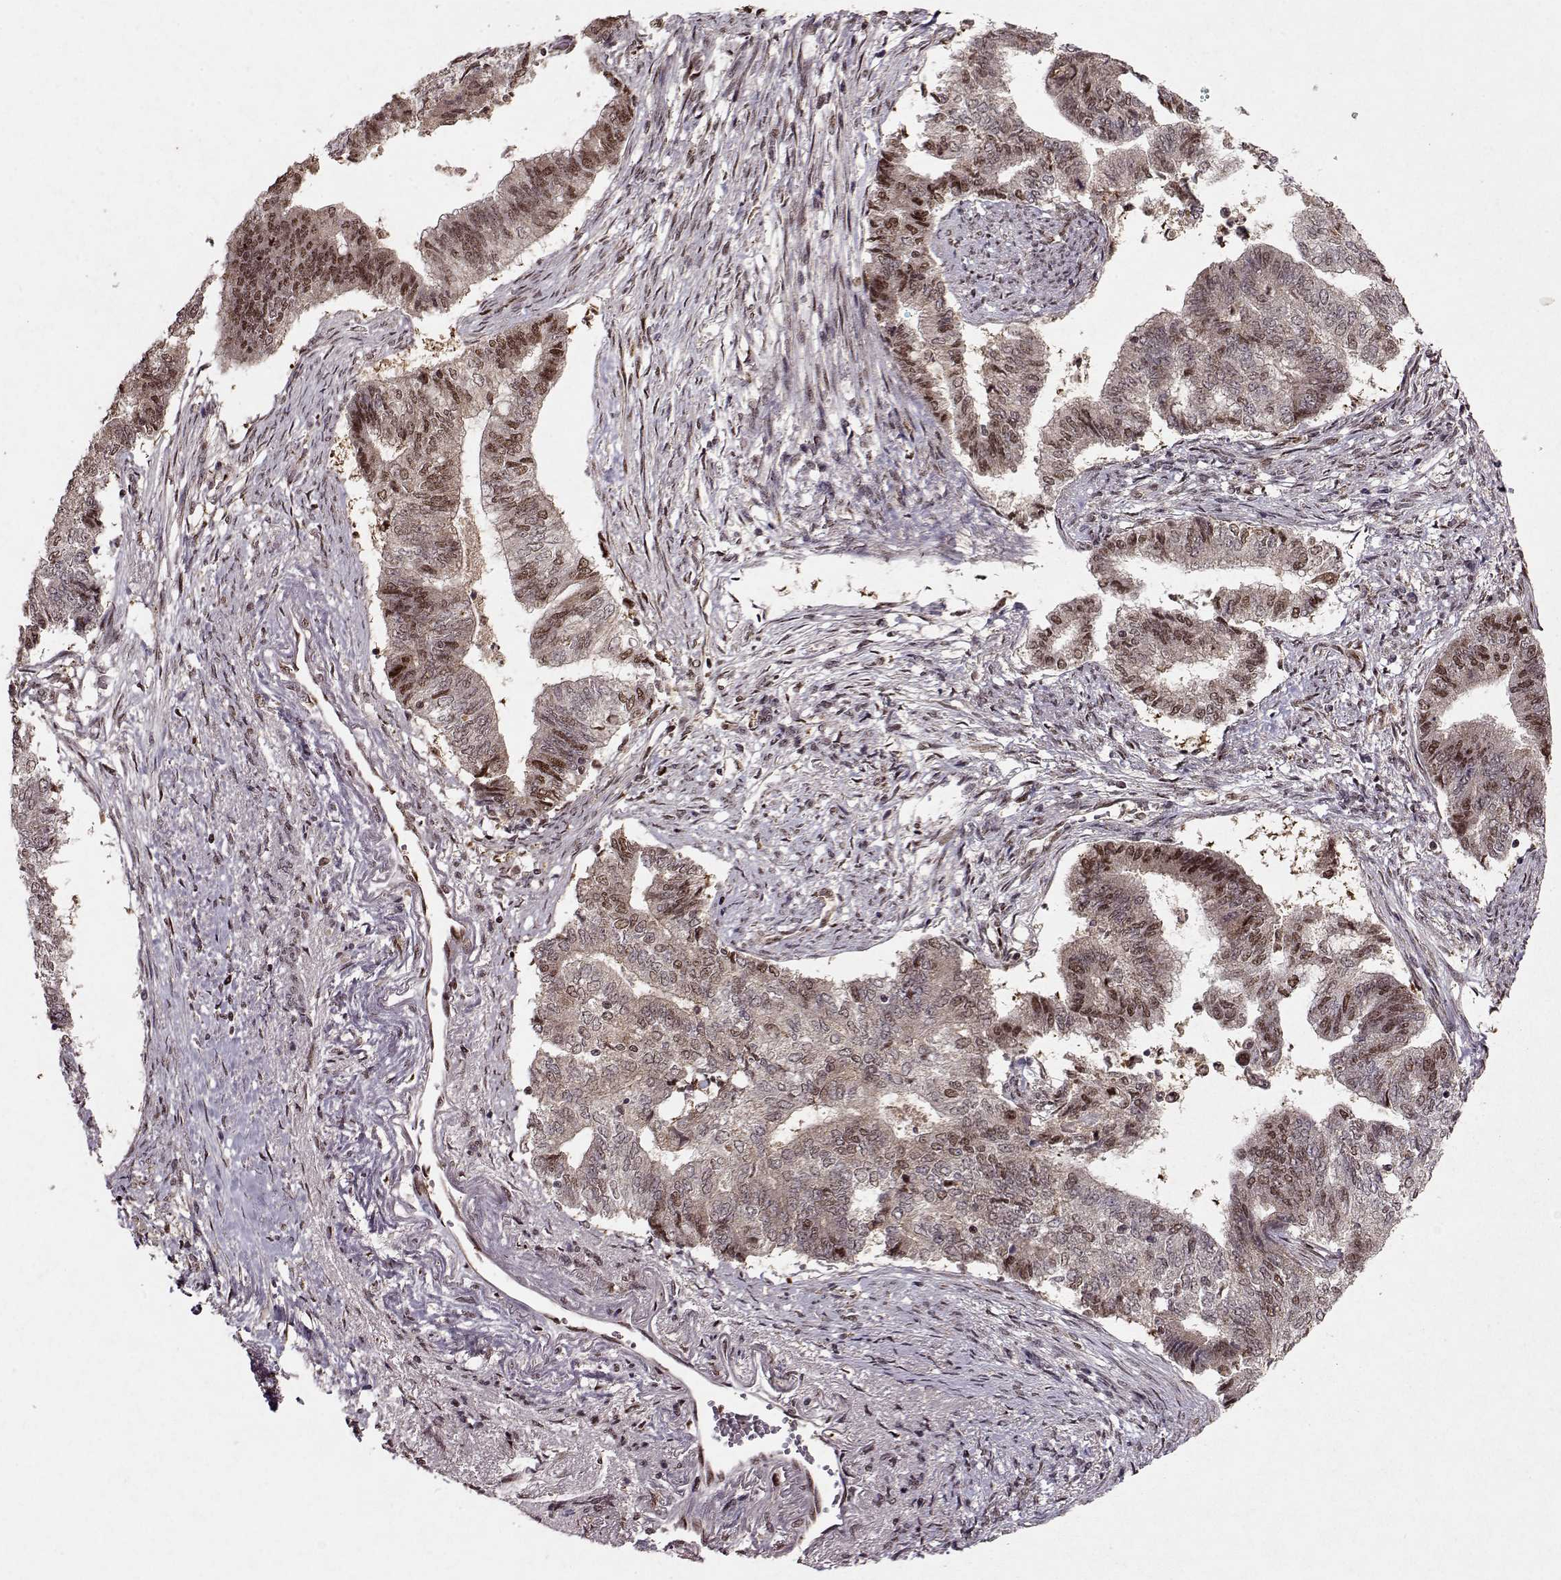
{"staining": {"intensity": "weak", "quantity": ">75%", "location": "cytoplasmic/membranous"}, "tissue": "endometrial cancer", "cell_type": "Tumor cells", "image_type": "cancer", "snomed": [{"axis": "morphology", "description": "Adenocarcinoma, NOS"}, {"axis": "topography", "description": "Endometrium"}], "caption": "Brown immunohistochemical staining in endometrial cancer displays weak cytoplasmic/membranous staining in about >75% of tumor cells.", "gene": "PSMA7", "patient": {"sex": "female", "age": 65}}